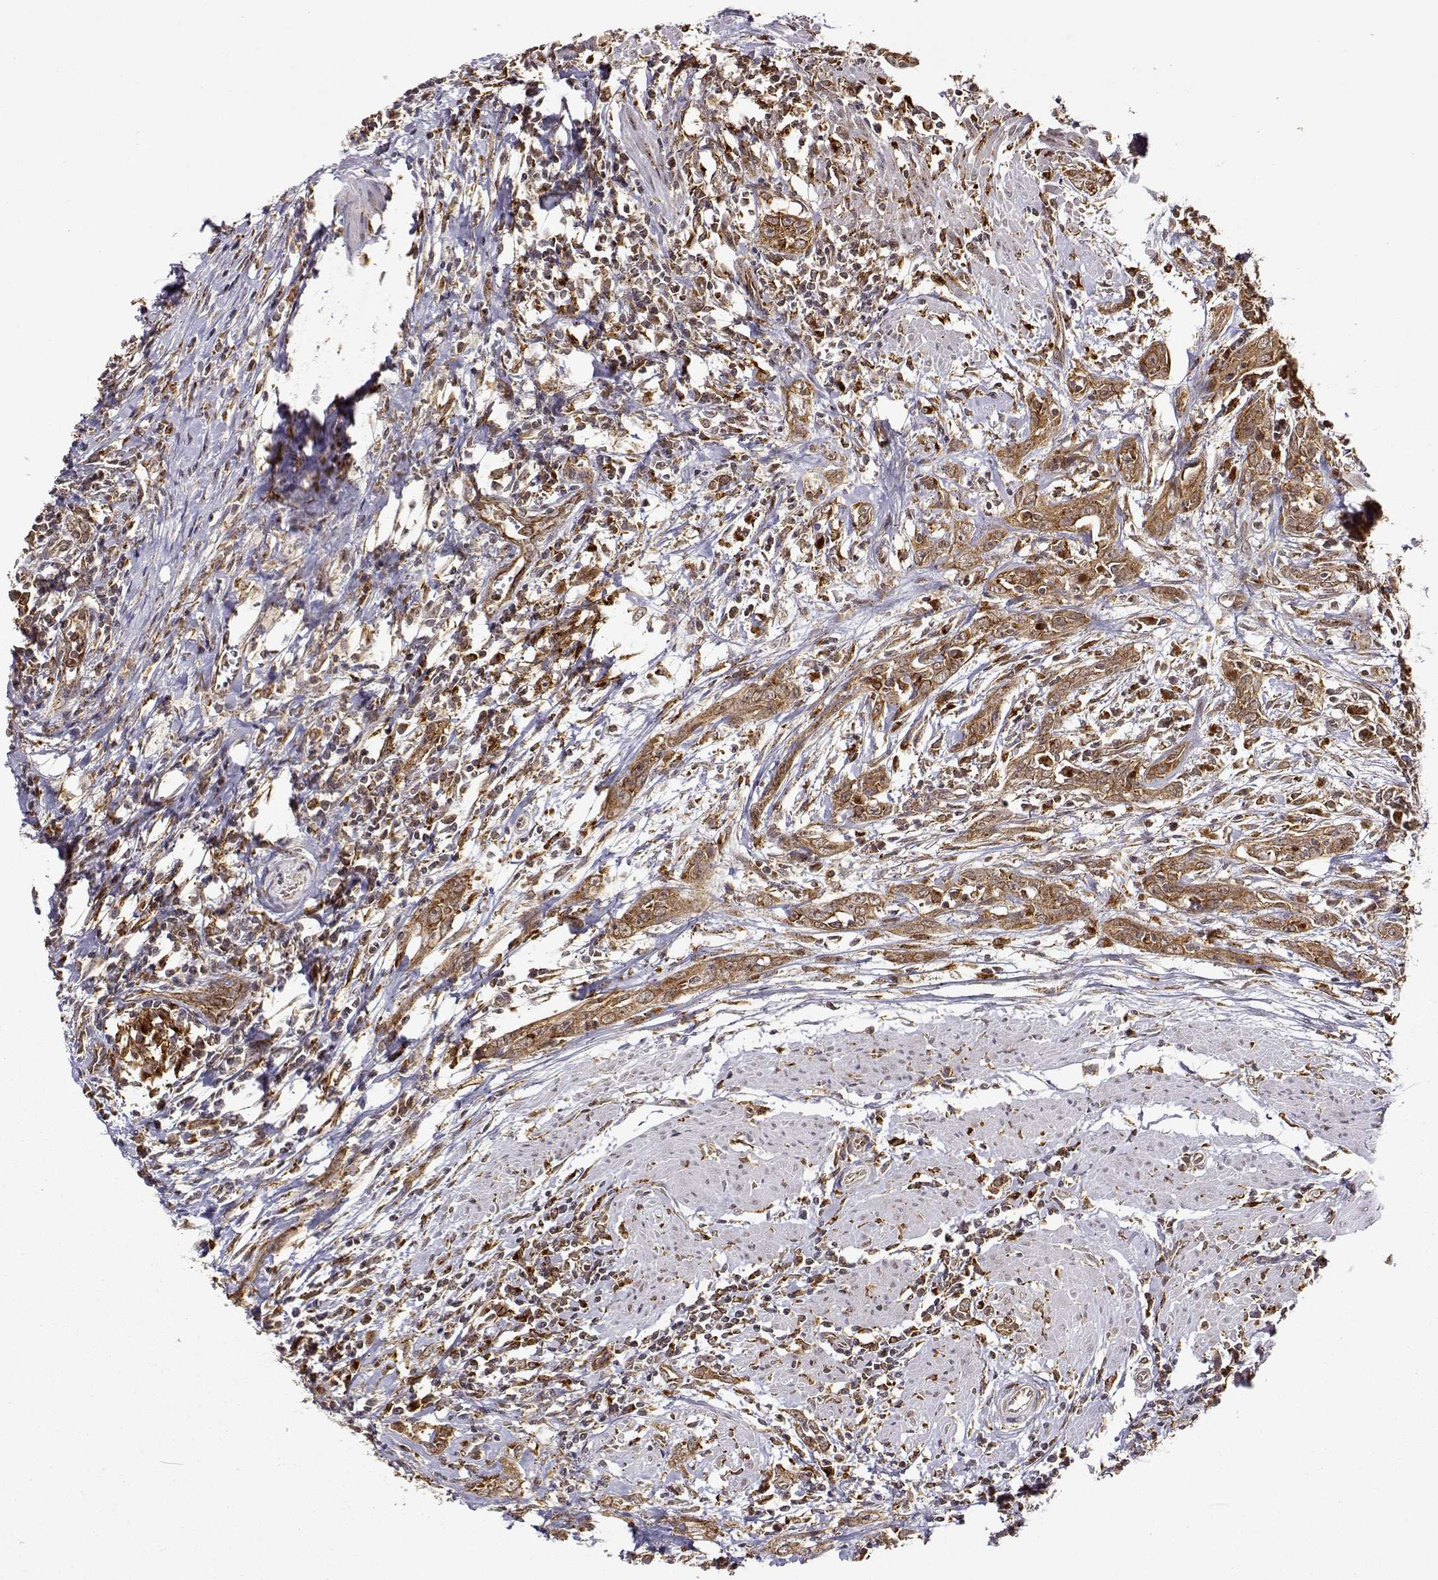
{"staining": {"intensity": "strong", "quantity": ">75%", "location": "cytoplasmic/membranous"}, "tissue": "urothelial cancer", "cell_type": "Tumor cells", "image_type": "cancer", "snomed": [{"axis": "morphology", "description": "Urothelial carcinoma, High grade"}, {"axis": "topography", "description": "Urinary bladder"}], "caption": "DAB immunohistochemical staining of human urothelial carcinoma (high-grade) reveals strong cytoplasmic/membranous protein staining in about >75% of tumor cells. Nuclei are stained in blue.", "gene": "RNF13", "patient": {"sex": "male", "age": 83}}